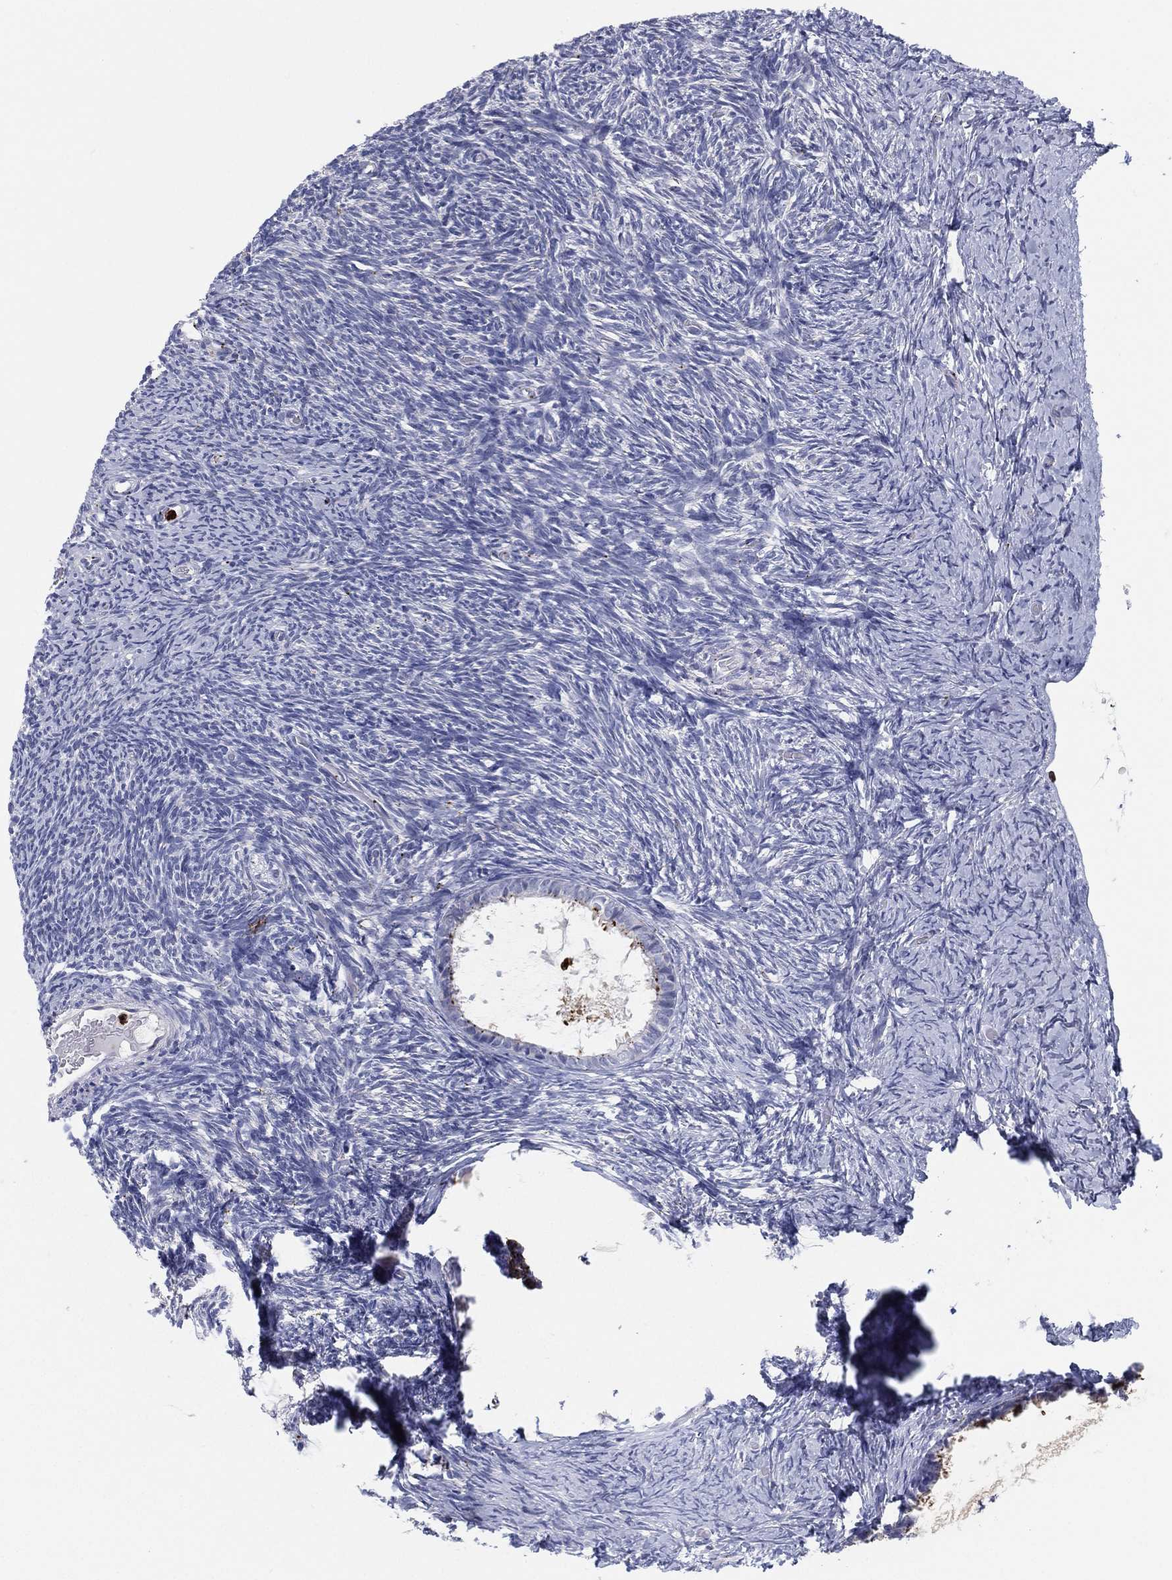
{"staining": {"intensity": "negative", "quantity": "none", "location": "none"}, "tissue": "ovary", "cell_type": "Follicle cells", "image_type": "normal", "snomed": [{"axis": "morphology", "description": "Normal tissue, NOS"}, {"axis": "topography", "description": "Ovary"}], "caption": "This is a histopathology image of immunohistochemistry (IHC) staining of benign ovary, which shows no positivity in follicle cells. (Brightfield microscopy of DAB (3,3'-diaminobenzidine) IHC at high magnification).", "gene": "PLAC8", "patient": {"sex": "female", "age": 39}}